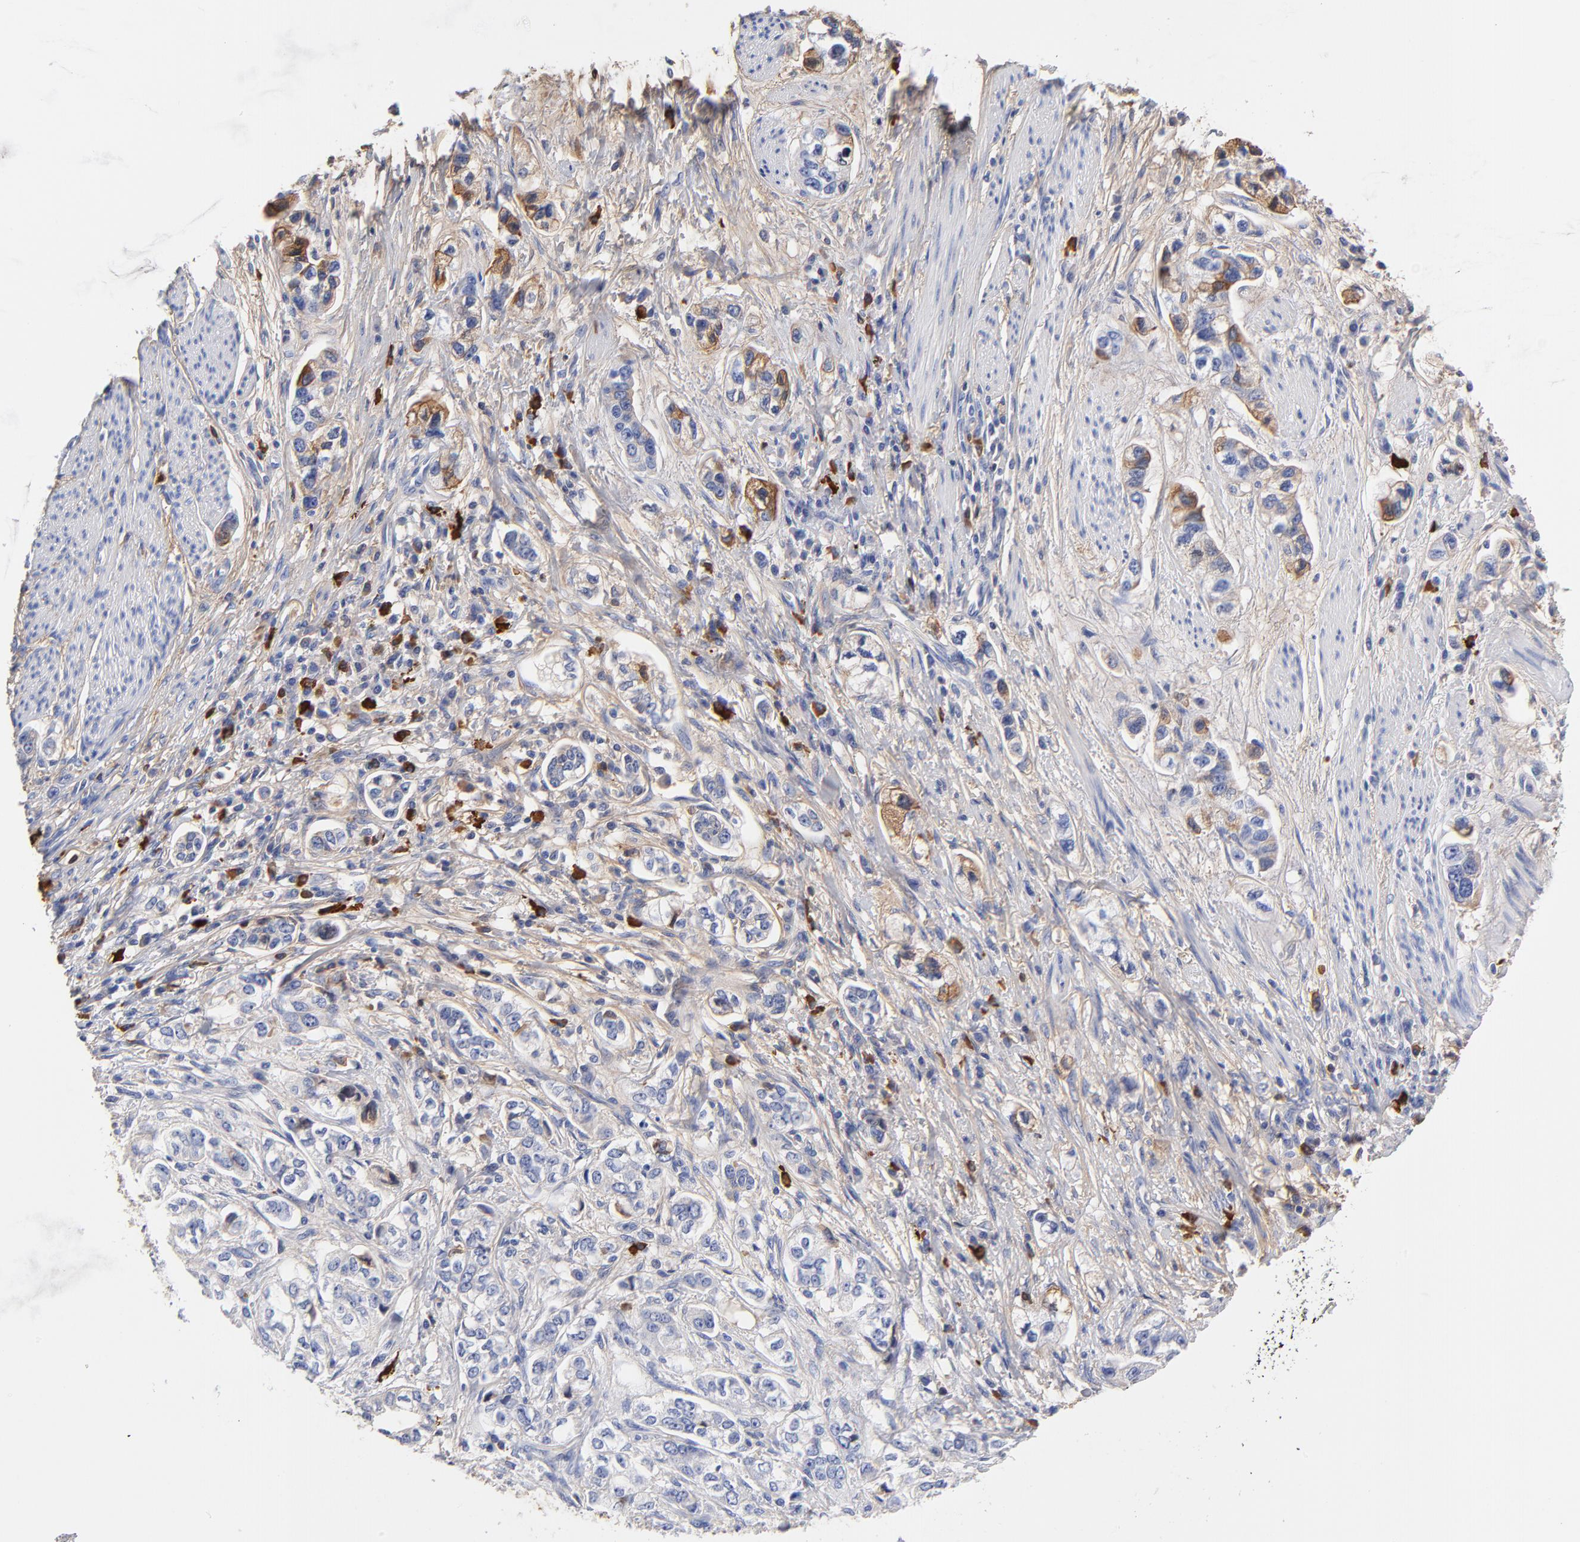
{"staining": {"intensity": "moderate", "quantity": "25%-75%", "location": "cytoplasmic/membranous"}, "tissue": "stomach cancer", "cell_type": "Tumor cells", "image_type": "cancer", "snomed": [{"axis": "morphology", "description": "Adenocarcinoma, NOS"}, {"axis": "topography", "description": "Stomach, lower"}], "caption": "Human adenocarcinoma (stomach) stained for a protein (brown) exhibits moderate cytoplasmic/membranous positive staining in about 25%-75% of tumor cells.", "gene": "IGLV3-10", "patient": {"sex": "female", "age": 93}}